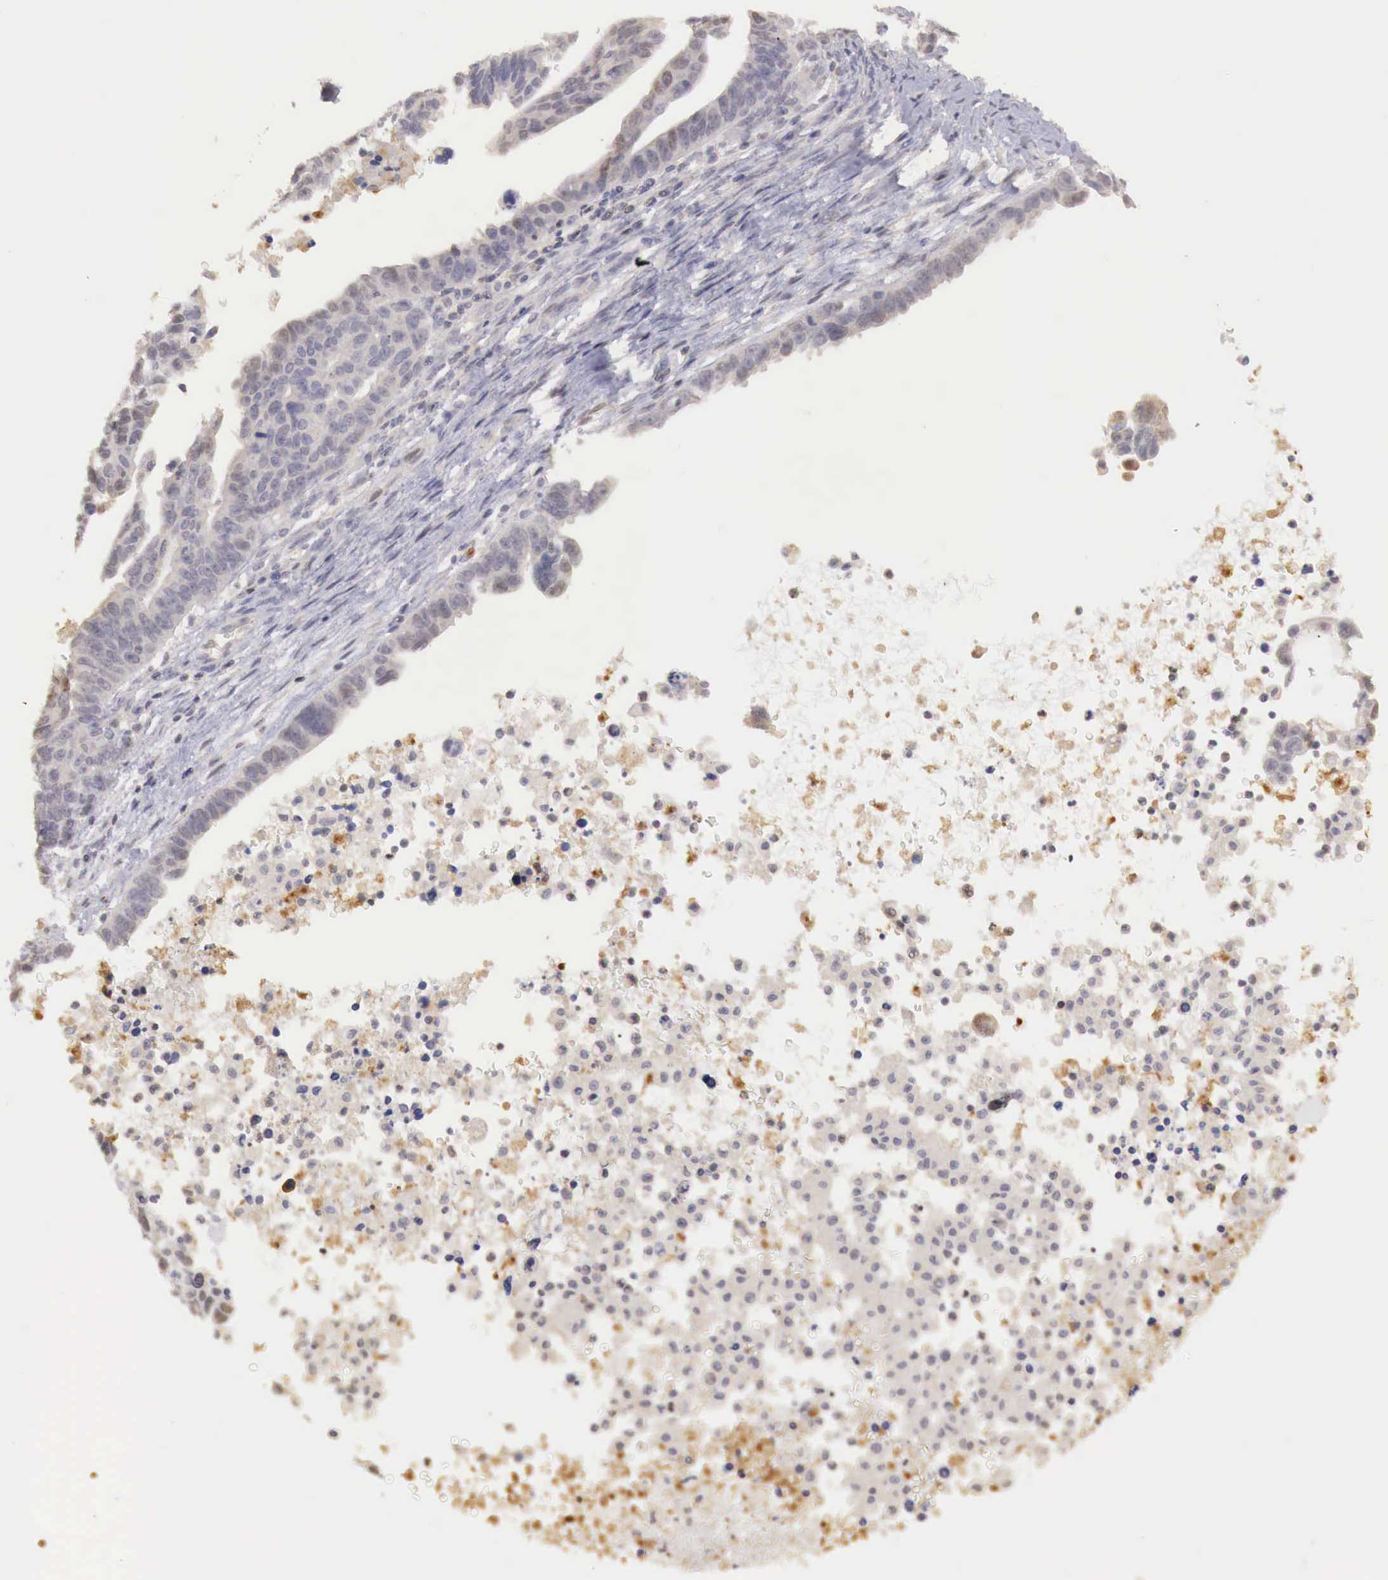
{"staining": {"intensity": "negative", "quantity": "none", "location": "none"}, "tissue": "ovarian cancer", "cell_type": "Tumor cells", "image_type": "cancer", "snomed": [{"axis": "morphology", "description": "Carcinoma, endometroid"}, {"axis": "morphology", "description": "Cystadenocarcinoma, serous, NOS"}, {"axis": "topography", "description": "Ovary"}], "caption": "Image shows no protein positivity in tumor cells of ovarian cancer tissue.", "gene": "TBC1D9", "patient": {"sex": "female", "age": 45}}